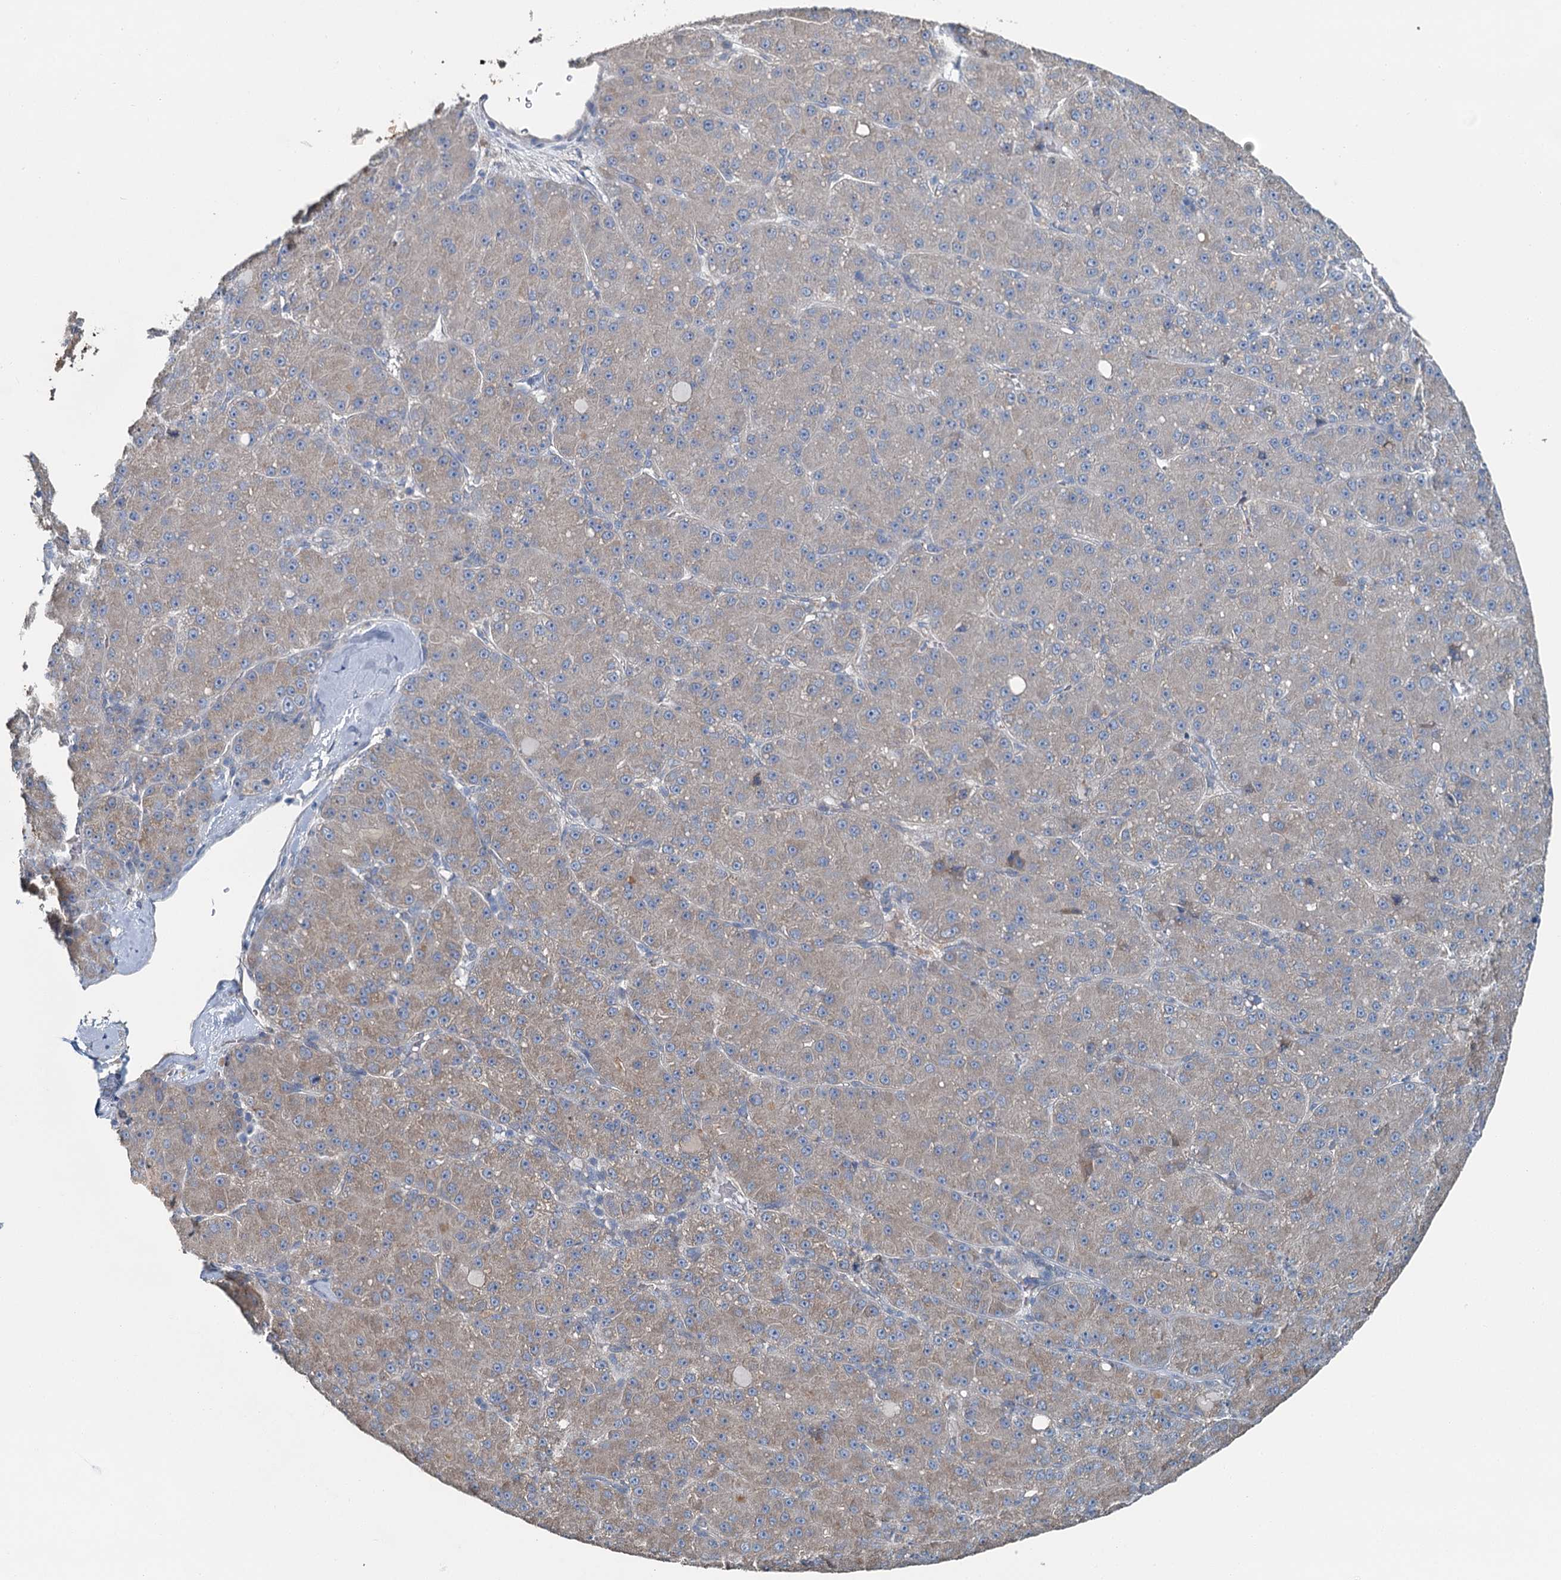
{"staining": {"intensity": "weak", "quantity": ">75%", "location": "cytoplasmic/membranous"}, "tissue": "liver cancer", "cell_type": "Tumor cells", "image_type": "cancer", "snomed": [{"axis": "morphology", "description": "Carcinoma, Hepatocellular, NOS"}, {"axis": "topography", "description": "Liver"}], "caption": "A brown stain shows weak cytoplasmic/membranous positivity of a protein in liver cancer tumor cells.", "gene": "C6orf120", "patient": {"sex": "male", "age": 67}}